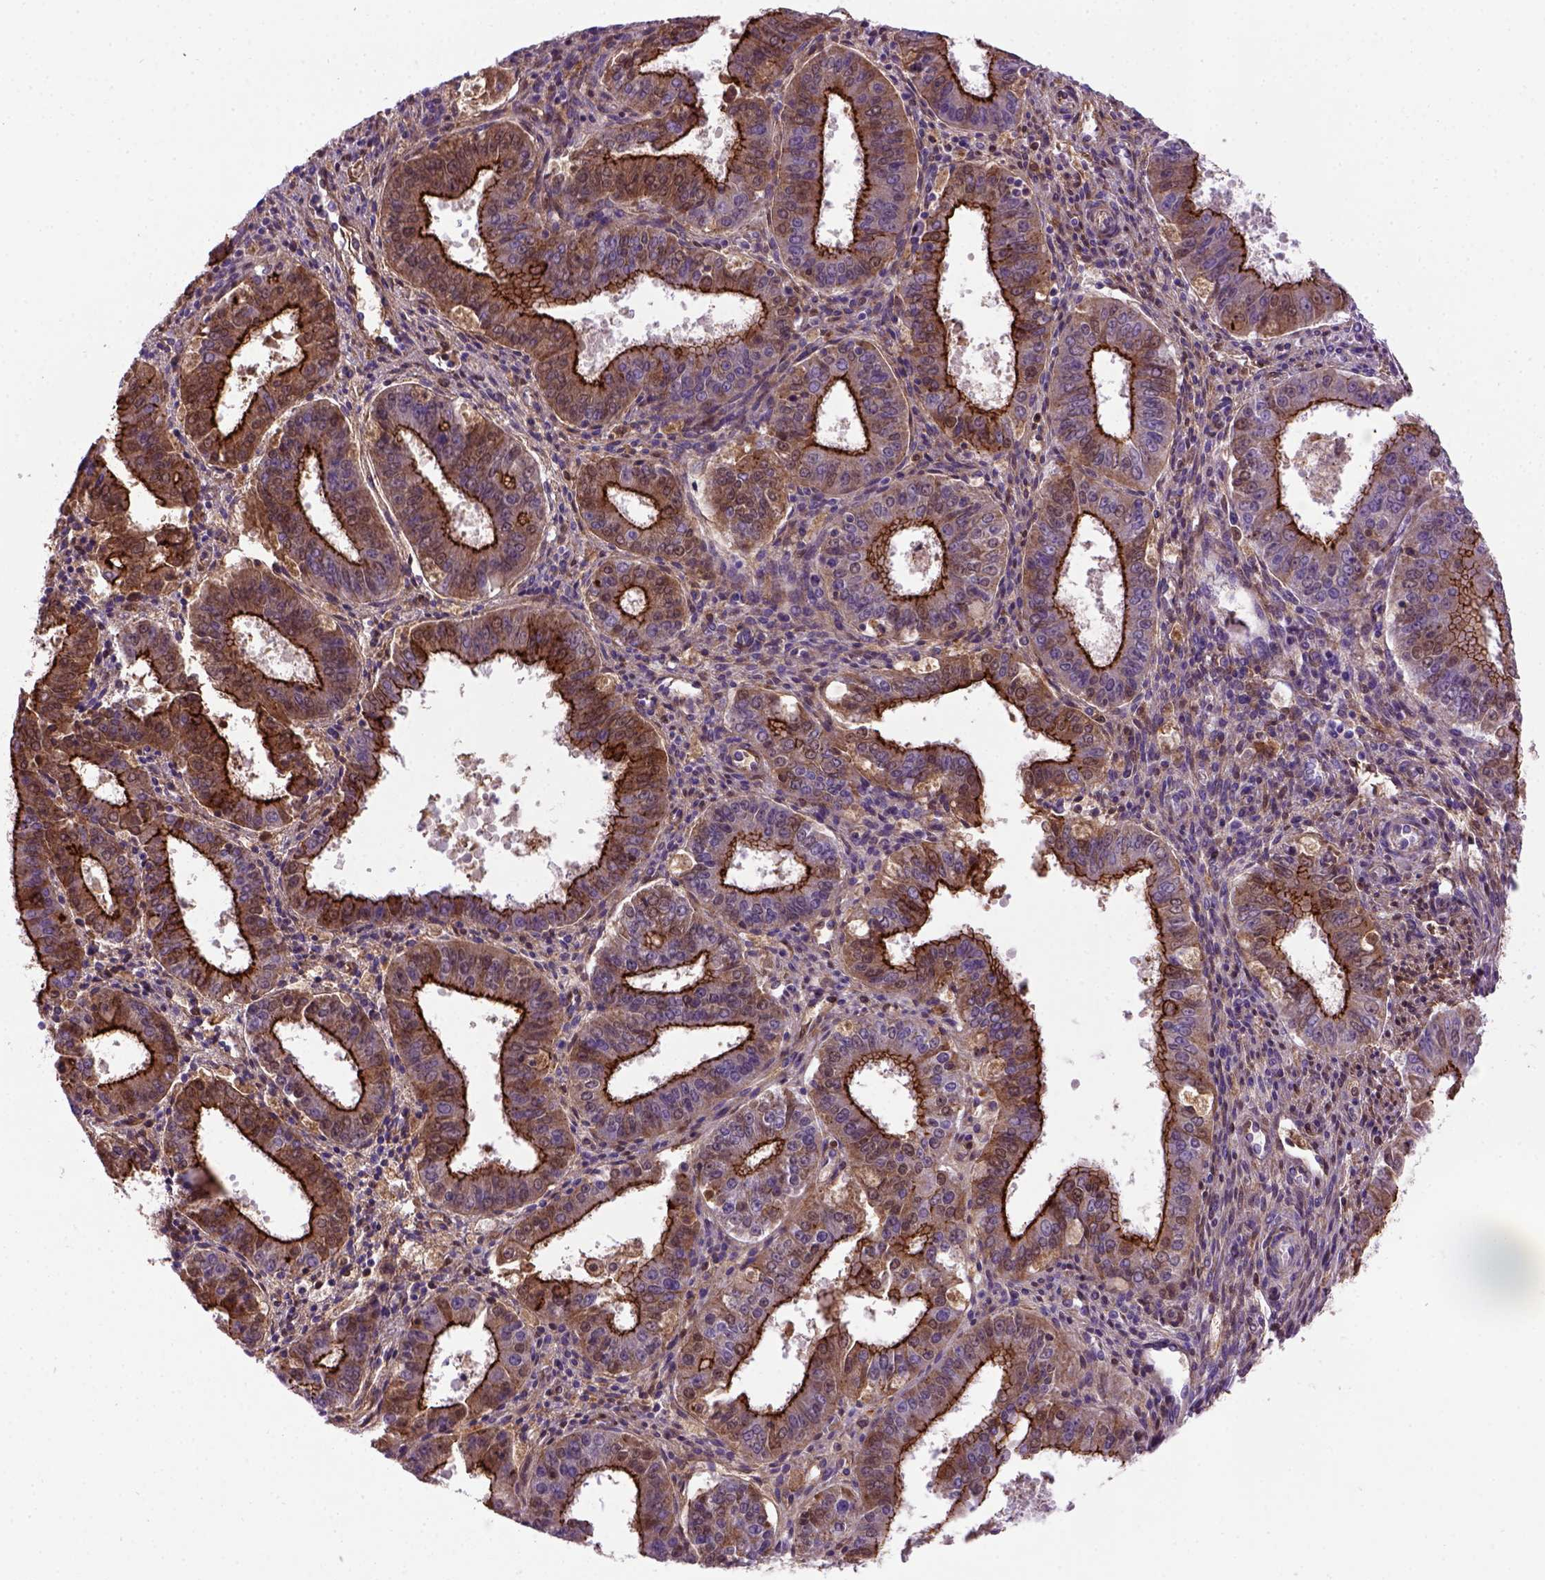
{"staining": {"intensity": "strong", "quantity": "25%-75%", "location": "cytoplasmic/membranous"}, "tissue": "ovarian cancer", "cell_type": "Tumor cells", "image_type": "cancer", "snomed": [{"axis": "morphology", "description": "Carcinoma, endometroid"}, {"axis": "topography", "description": "Ovary"}], "caption": "Immunohistochemical staining of human endometroid carcinoma (ovarian) exhibits strong cytoplasmic/membranous protein staining in approximately 25%-75% of tumor cells.", "gene": "CDH1", "patient": {"sex": "female", "age": 42}}